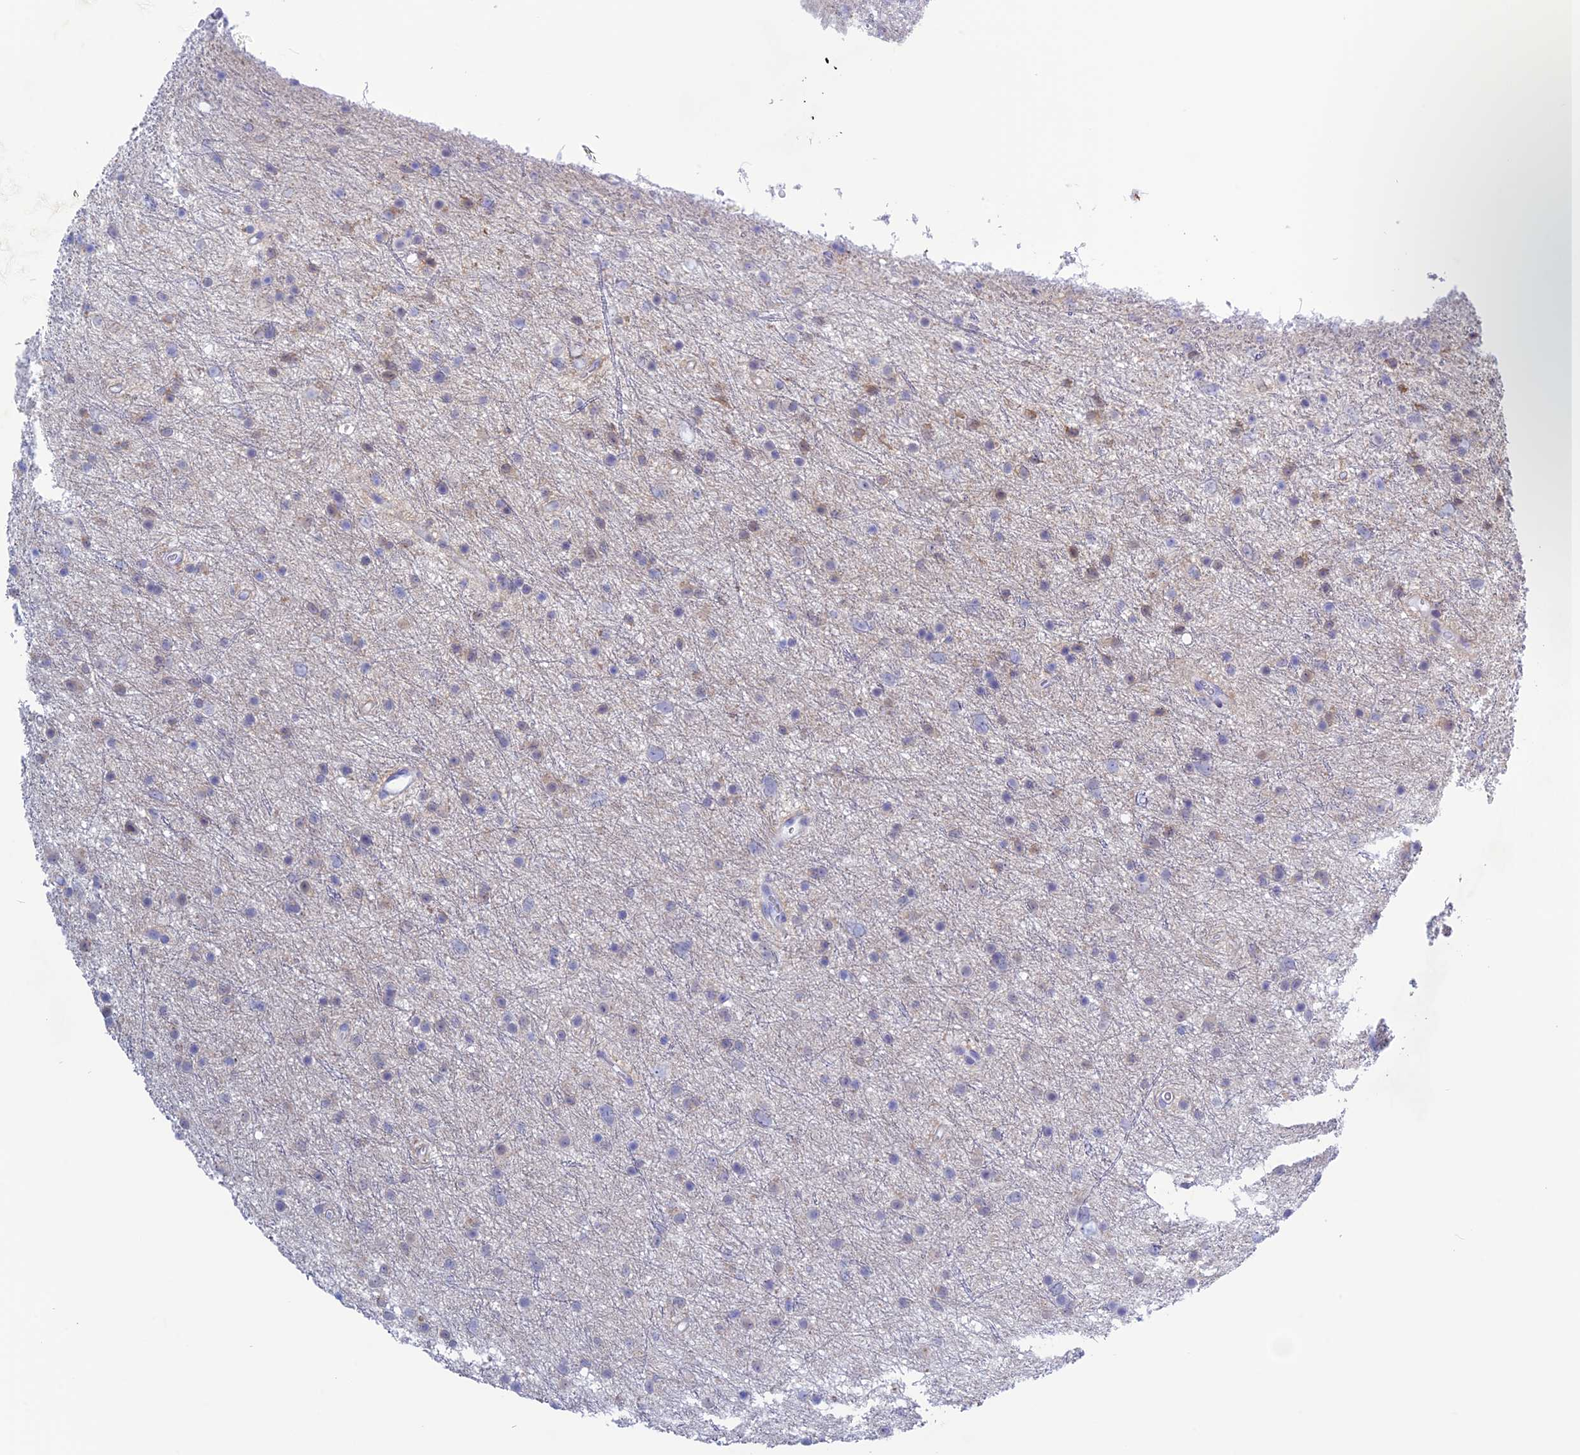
{"staining": {"intensity": "negative", "quantity": "none", "location": "none"}, "tissue": "glioma", "cell_type": "Tumor cells", "image_type": "cancer", "snomed": [{"axis": "morphology", "description": "Glioma, malignant, Low grade"}, {"axis": "topography", "description": "Cerebral cortex"}], "caption": "Protein analysis of glioma displays no significant positivity in tumor cells.", "gene": "LHFPL2", "patient": {"sex": "female", "age": 39}}